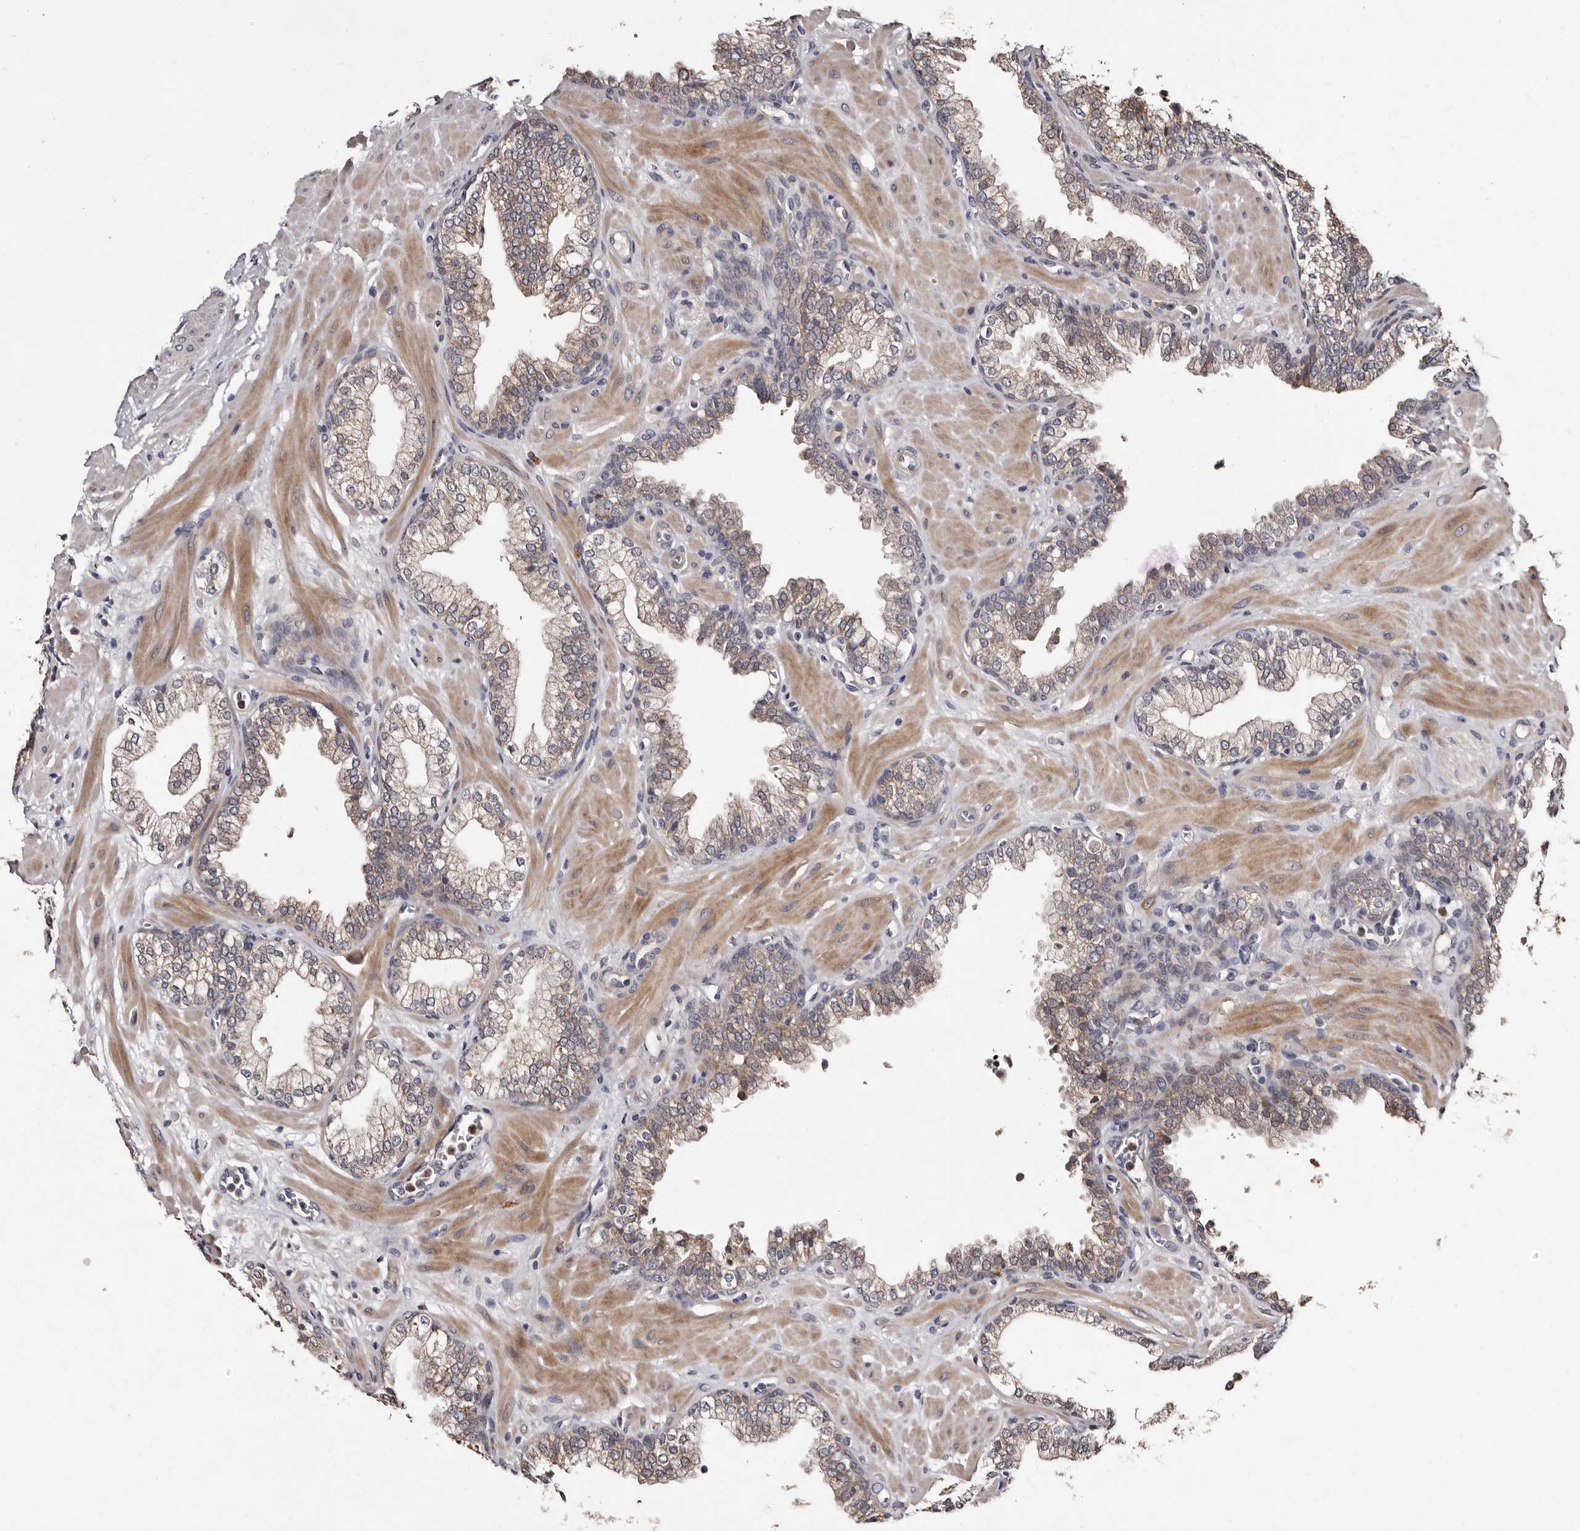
{"staining": {"intensity": "weak", "quantity": "25%-75%", "location": "cytoplasmic/membranous"}, "tissue": "prostate", "cell_type": "Glandular cells", "image_type": "normal", "snomed": [{"axis": "morphology", "description": "Normal tissue, NOS"}, {"axis": "morphology", "description": "Urothelial carcinoma, Low grade"}, {"axis": "topography", "description": "Urinary bladder"}, {"axis": "topography", "description": "Prostate"}], "caption": "Immunohistochemical staining of unremarkable human prostate displays low levels of weak cytoplasmic/membranous positivity in about 25%-75% of glandular cells.", "gene": "DNPH1", "patient": {"sex": "male", "age": 60}}